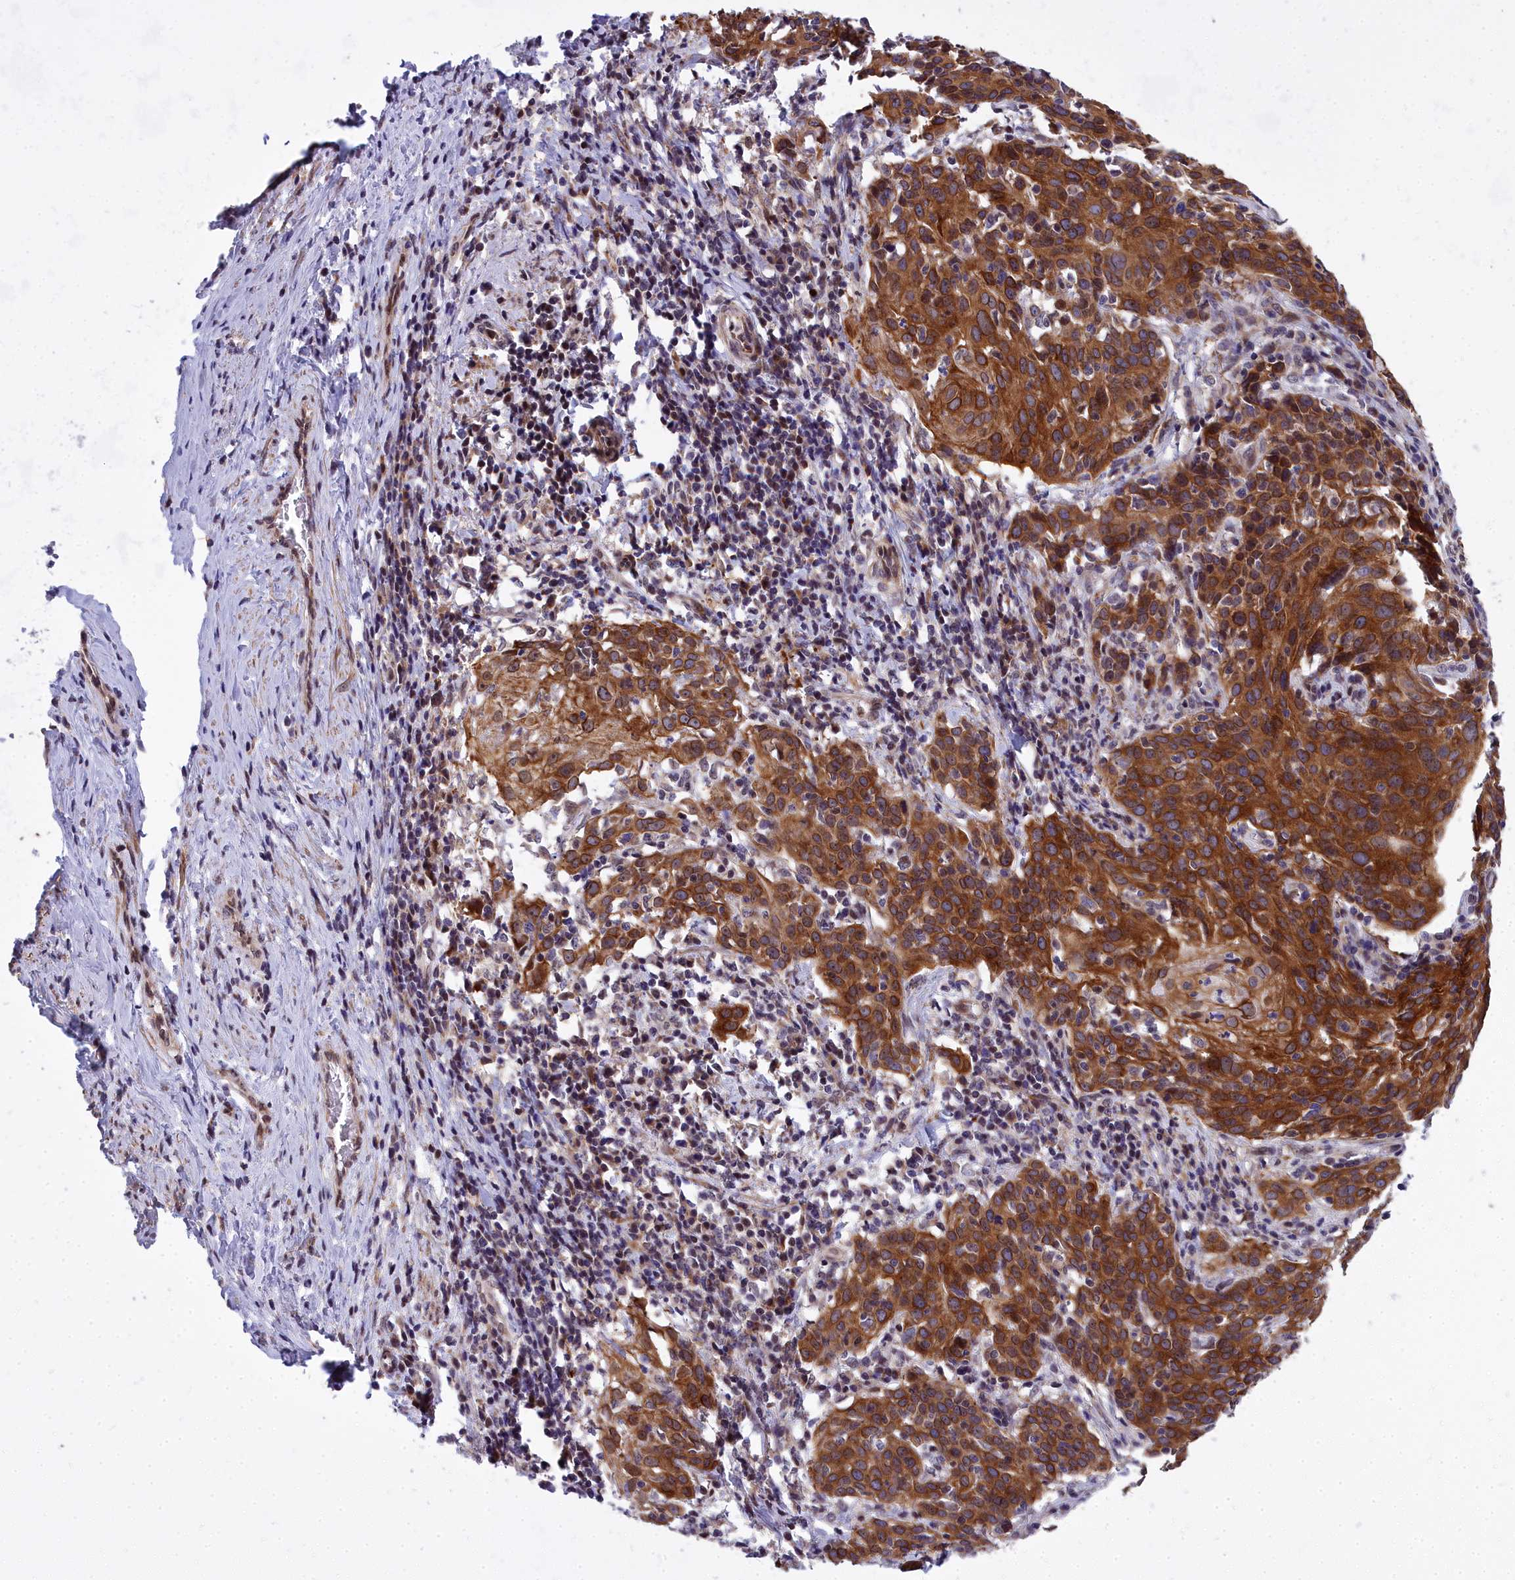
{"staining": {"intensity": "strong", "quantity": ">75%", "location": "cytoplasmic/membranous,nuclear"}, "tissue": "cervical cancer", "cell_type": "Tumor cells", "image_type": "cancer", "snomed": [{"axis": "morphology", "description": "Squamous cell carcinoma, NOS"}, {"axis": "topography", "description": "Cervix"}], "caption": "IHC of squamous cell carcinoma (cervical) reveals high levels of strong cytoplasmic/membranous and nuclear staining in about >75% of tumor cells.", "gene": "ABCB8", "patient": {"sex": "female", "age": 50}}